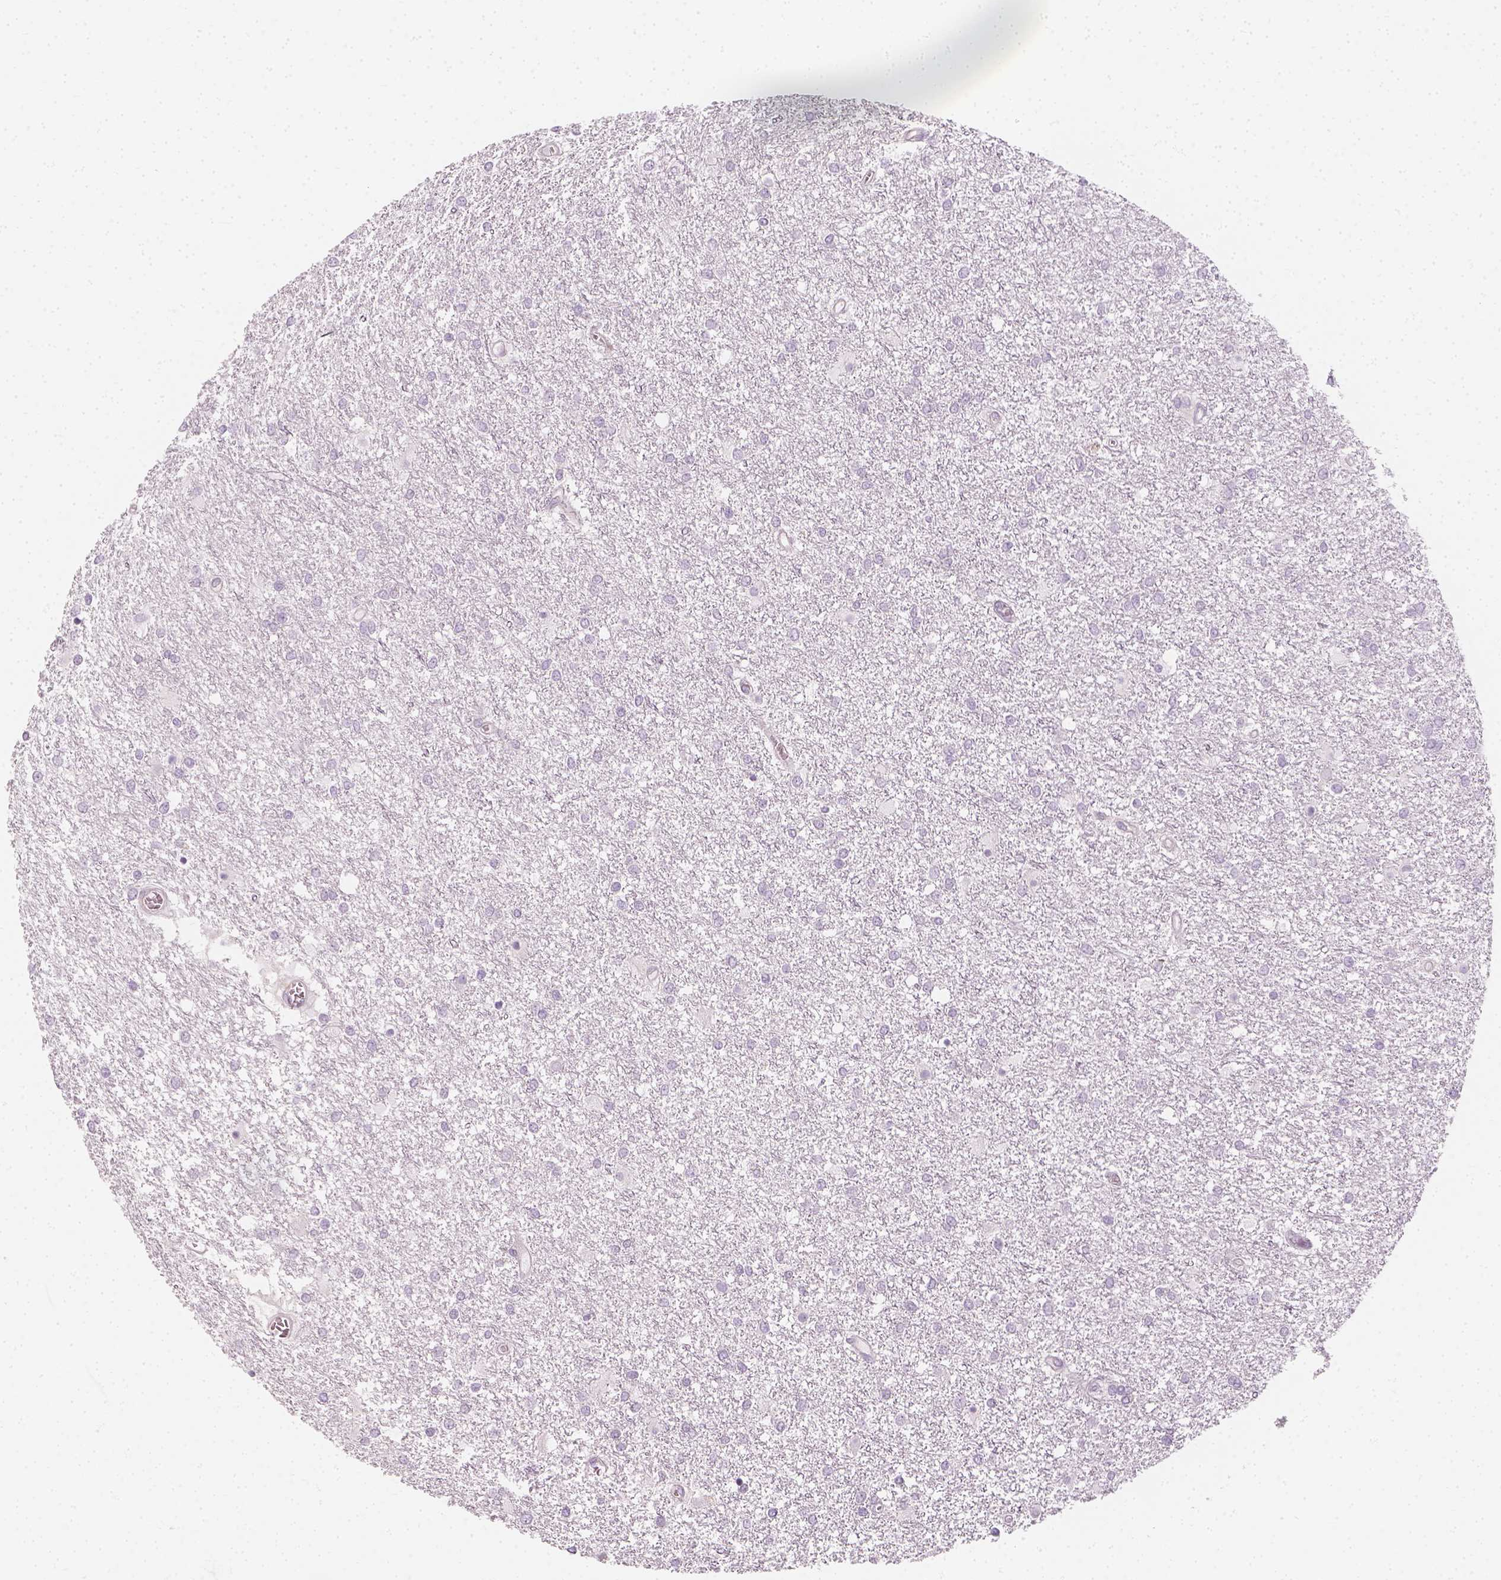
{"staining": {"intensity": "negative", "quantity": "none", "location": "none"}, "tissue": "glioma", "cell_type": "Tumor cells", "image_type": "cancer", "snomed": [{"axis": "morphology", "description": "Glioma, malignant, High grade"}, {"axis": "topography", "description": "Brain"}], "caption": "A high-resolution micrograph shows immunohistochemistry (IHC) staining of glioma, which exhibits no significant positivity in tumor cells.", "gene": "PRAME", "patient": {"sex": "female", "age": 61}}